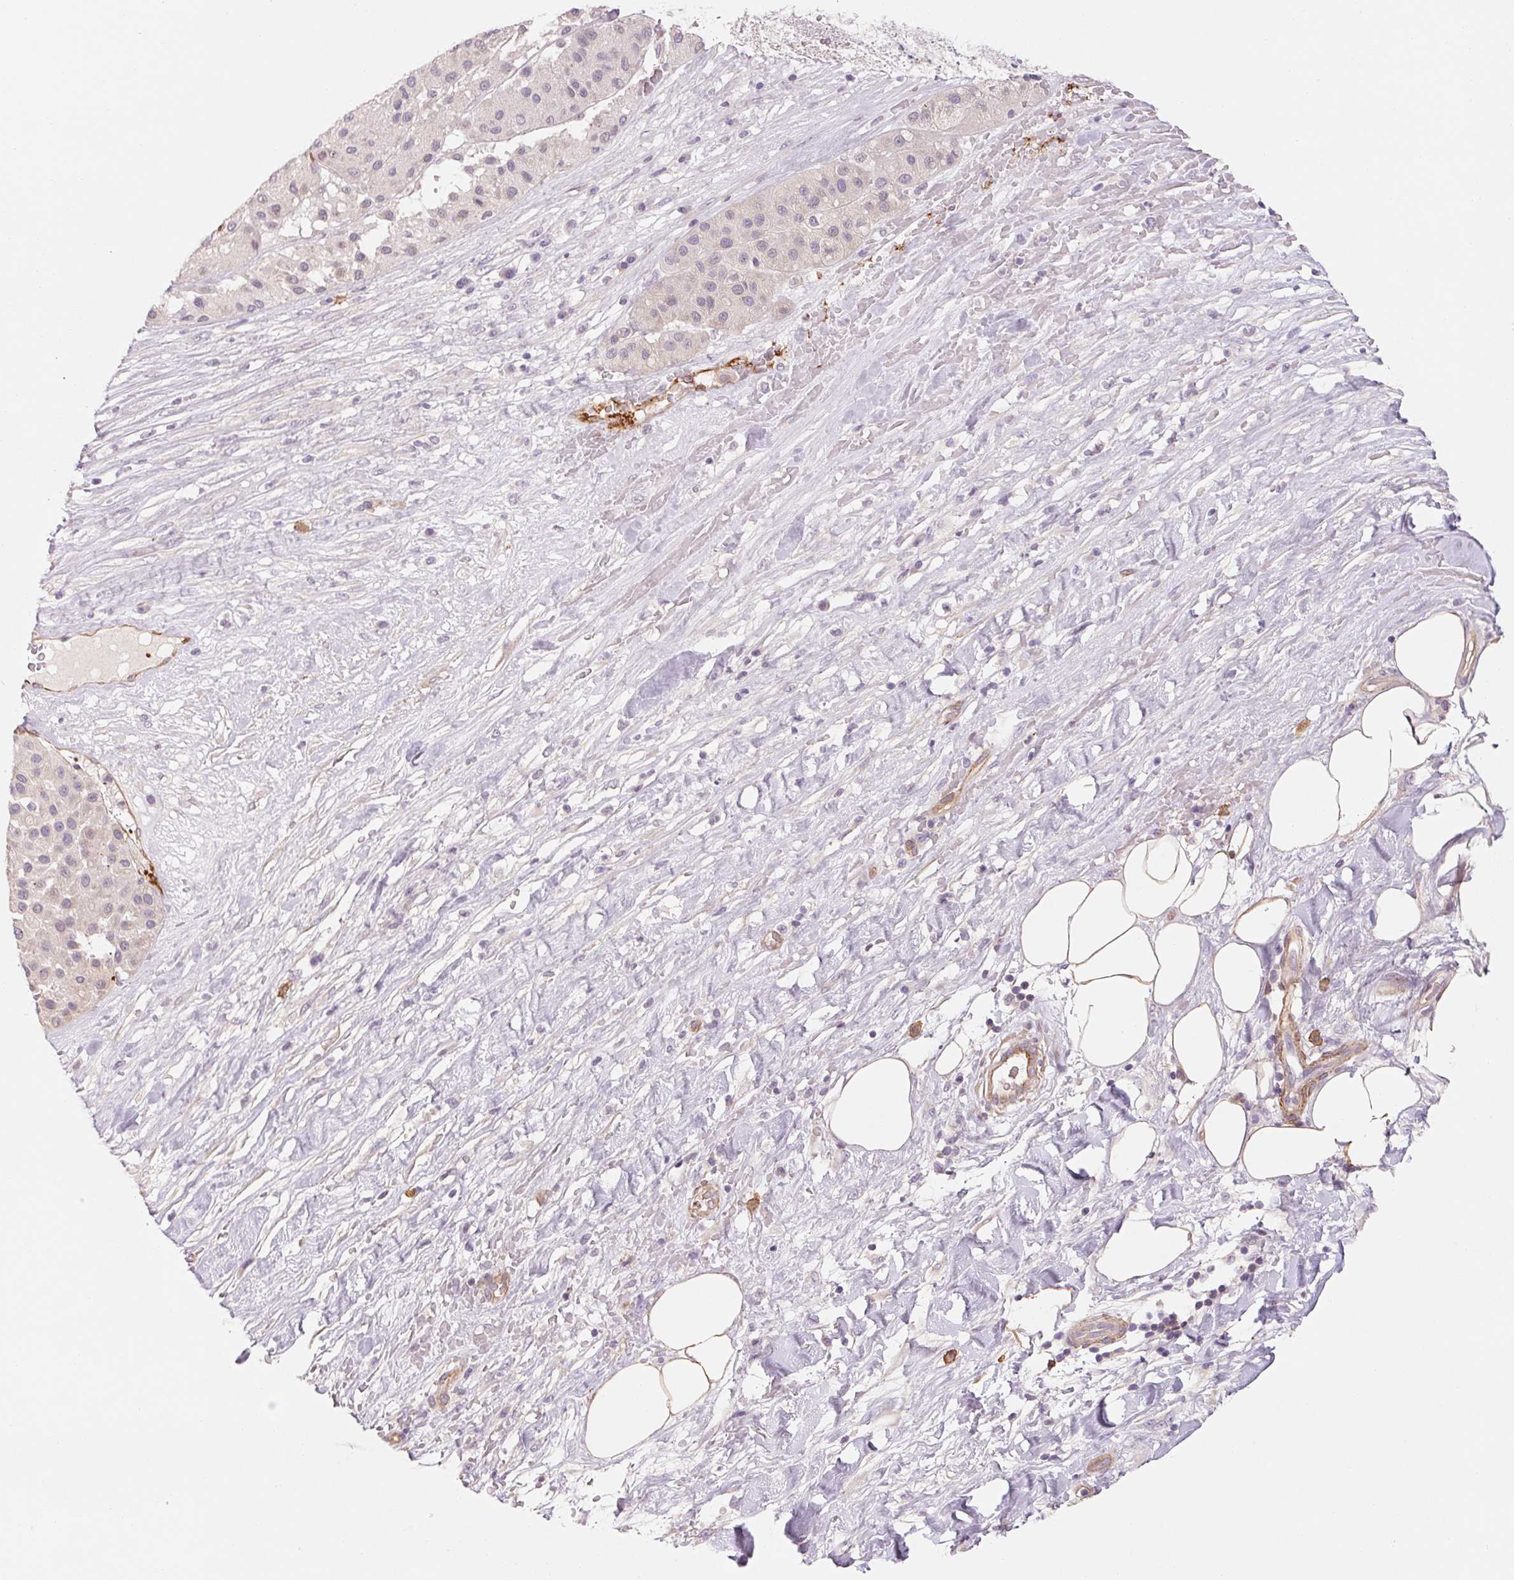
{"staining": {"intensity": "negative", "quantity": "none", "location": "none"}, "tissue": "melanoma", "cell_type": "Tumor cells", "image_type": "cancer", "snomed": [{"axis": "morphology", "description": "Malignant melanoma, Metastatic site"}, {"axis": "topography", "description": "Smooth muscle"}], "caption": "Photomicrograph shows no protein expression in tumor cells of melanoma tissue.", "gene": "ANKRD13B", "patient": {"sex": "male", "age": 41}}